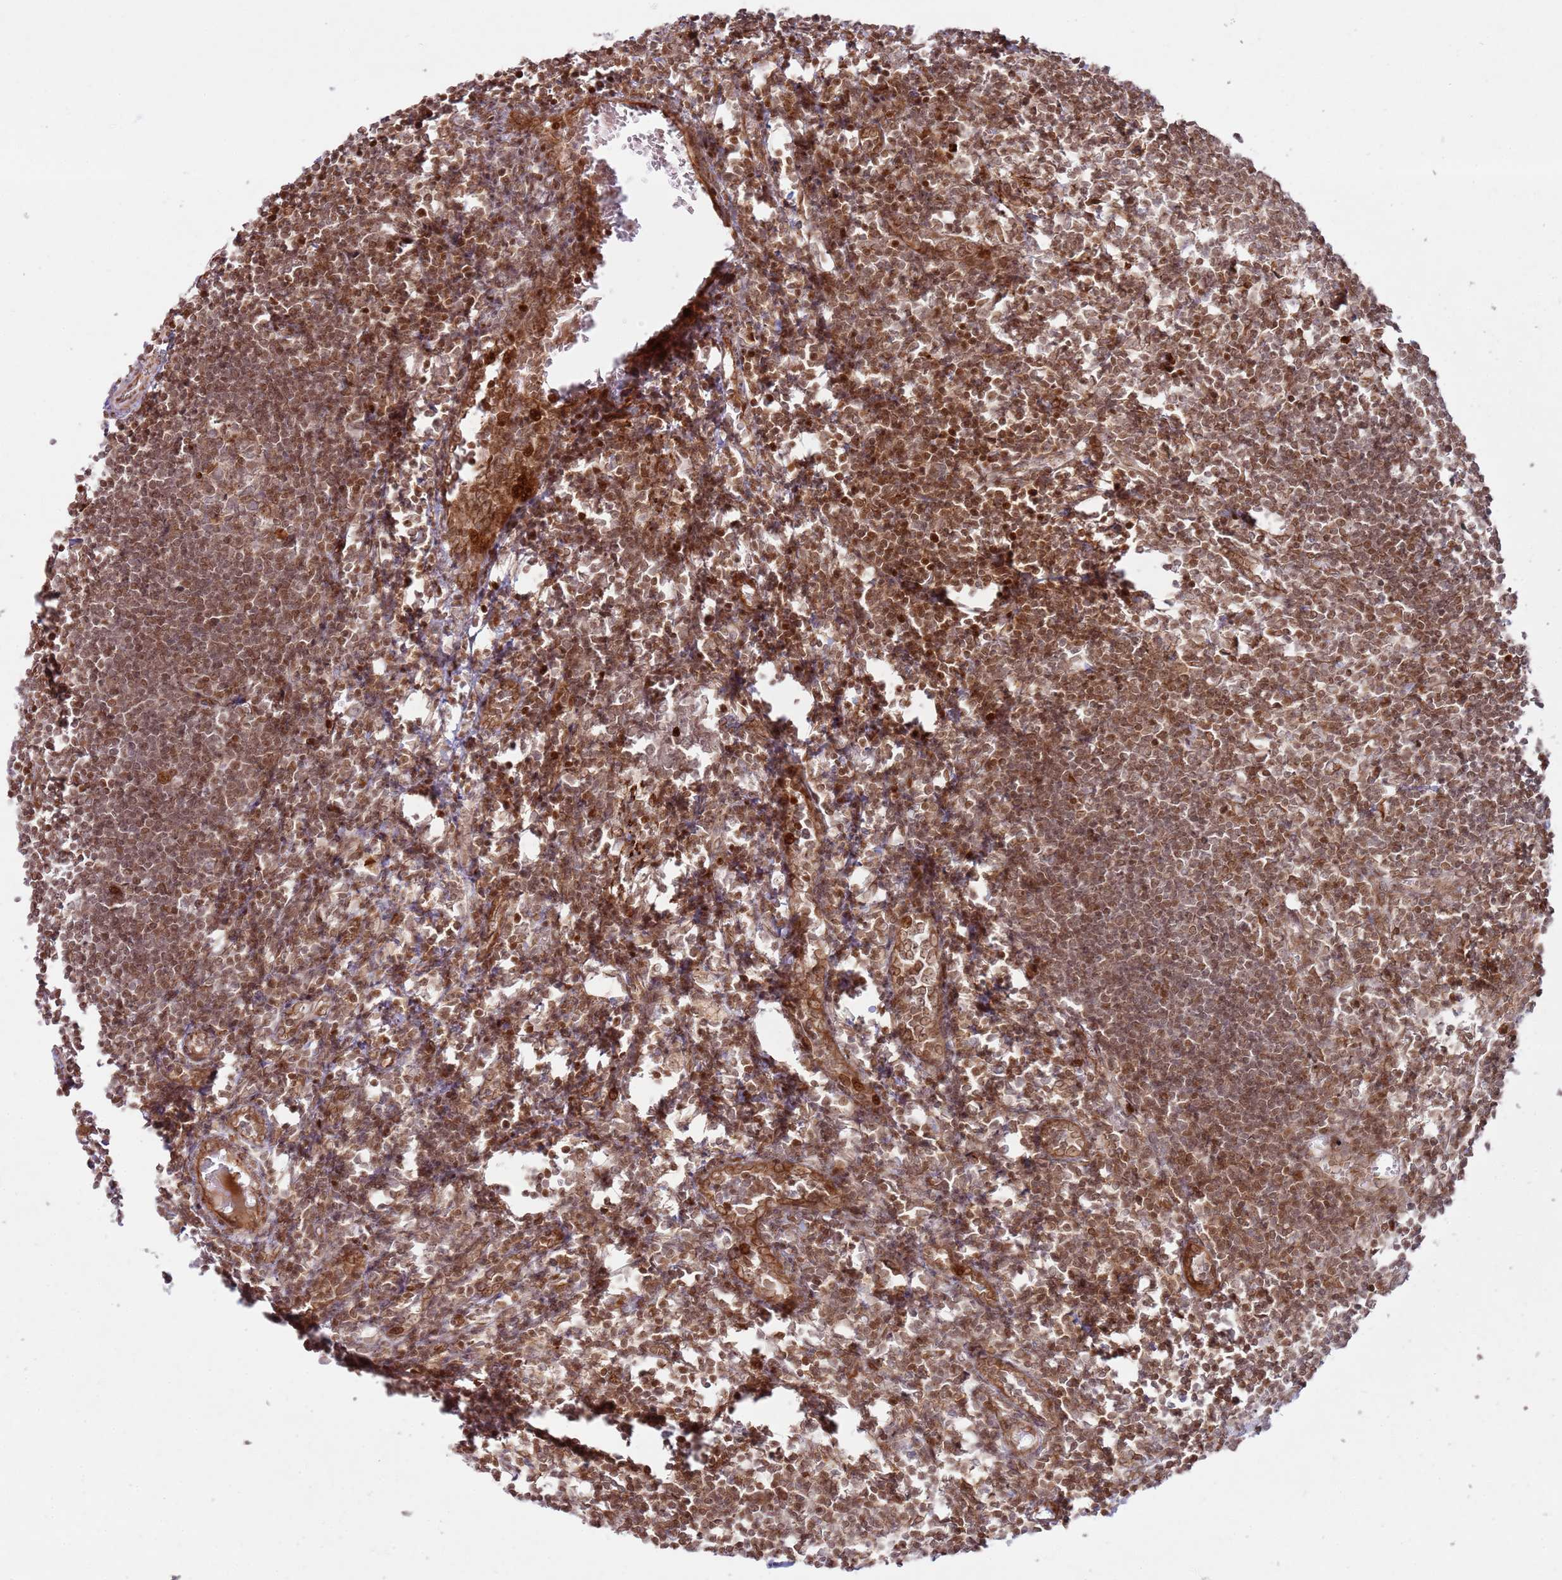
{"staining": {"intensity": "moderate", "quantity": "<25%", "location": "nuclear"}, "tissue": "lymph node", "cell_type": "Germinal center cells", "image_type": "normal", "snomed": [{"axis": "morphology", "description": "Normal tissue, NOS"}, {"axis": "morphology", "description": "Malignant melanoma, Metastatic site"}, {"axis": "topography", "description": "Lymph node"}], "caption": "Immunohistochemistry (DAB) staining of normal human lymph node demonstrates moderate nuclear protein positivity in about <25% of germinal center cells. (Brightfield microscopy of DAB IHC at high magnification).", "gene": "KLHL36", "patient": {"sex": "male", "age": 41}}